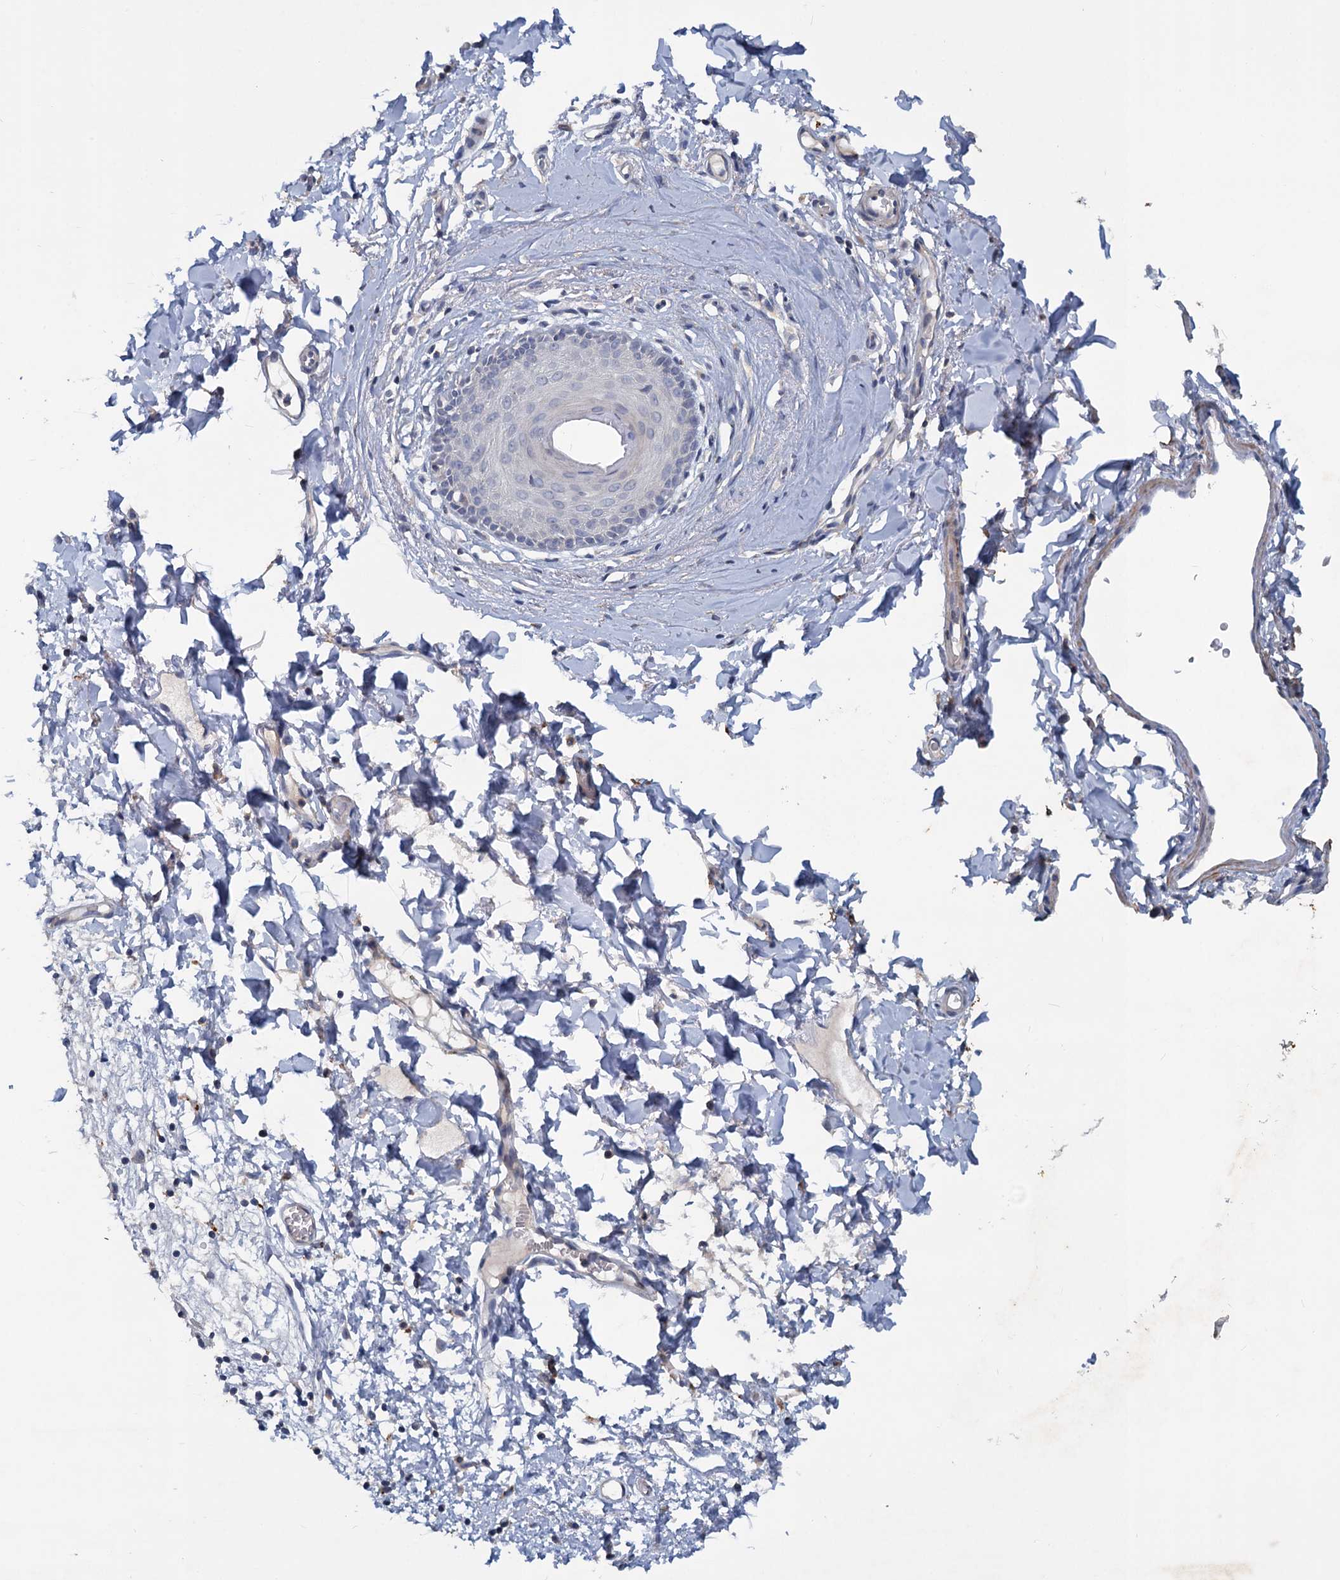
{"staining": {"intensity": "moderate", "quantity": "<25%", "location": "cytoplasmic/membranous"}, "tissue": "skin", "cell_type": "Epidermal cells", "image_type": "normal", "snomed": [{"axis": "morphology", "description": "Normal tissue, NOS"}, {"axis": "topography", "description": "Vulva"}], "caption": "Brown immunohistochemical staining in benign skin shows moderate cytoplasmic/membranous staining in approximately <25% of epidermal cells.", "gene": "SLC2A7", "patient": {"sex": "female", "age": 68}}